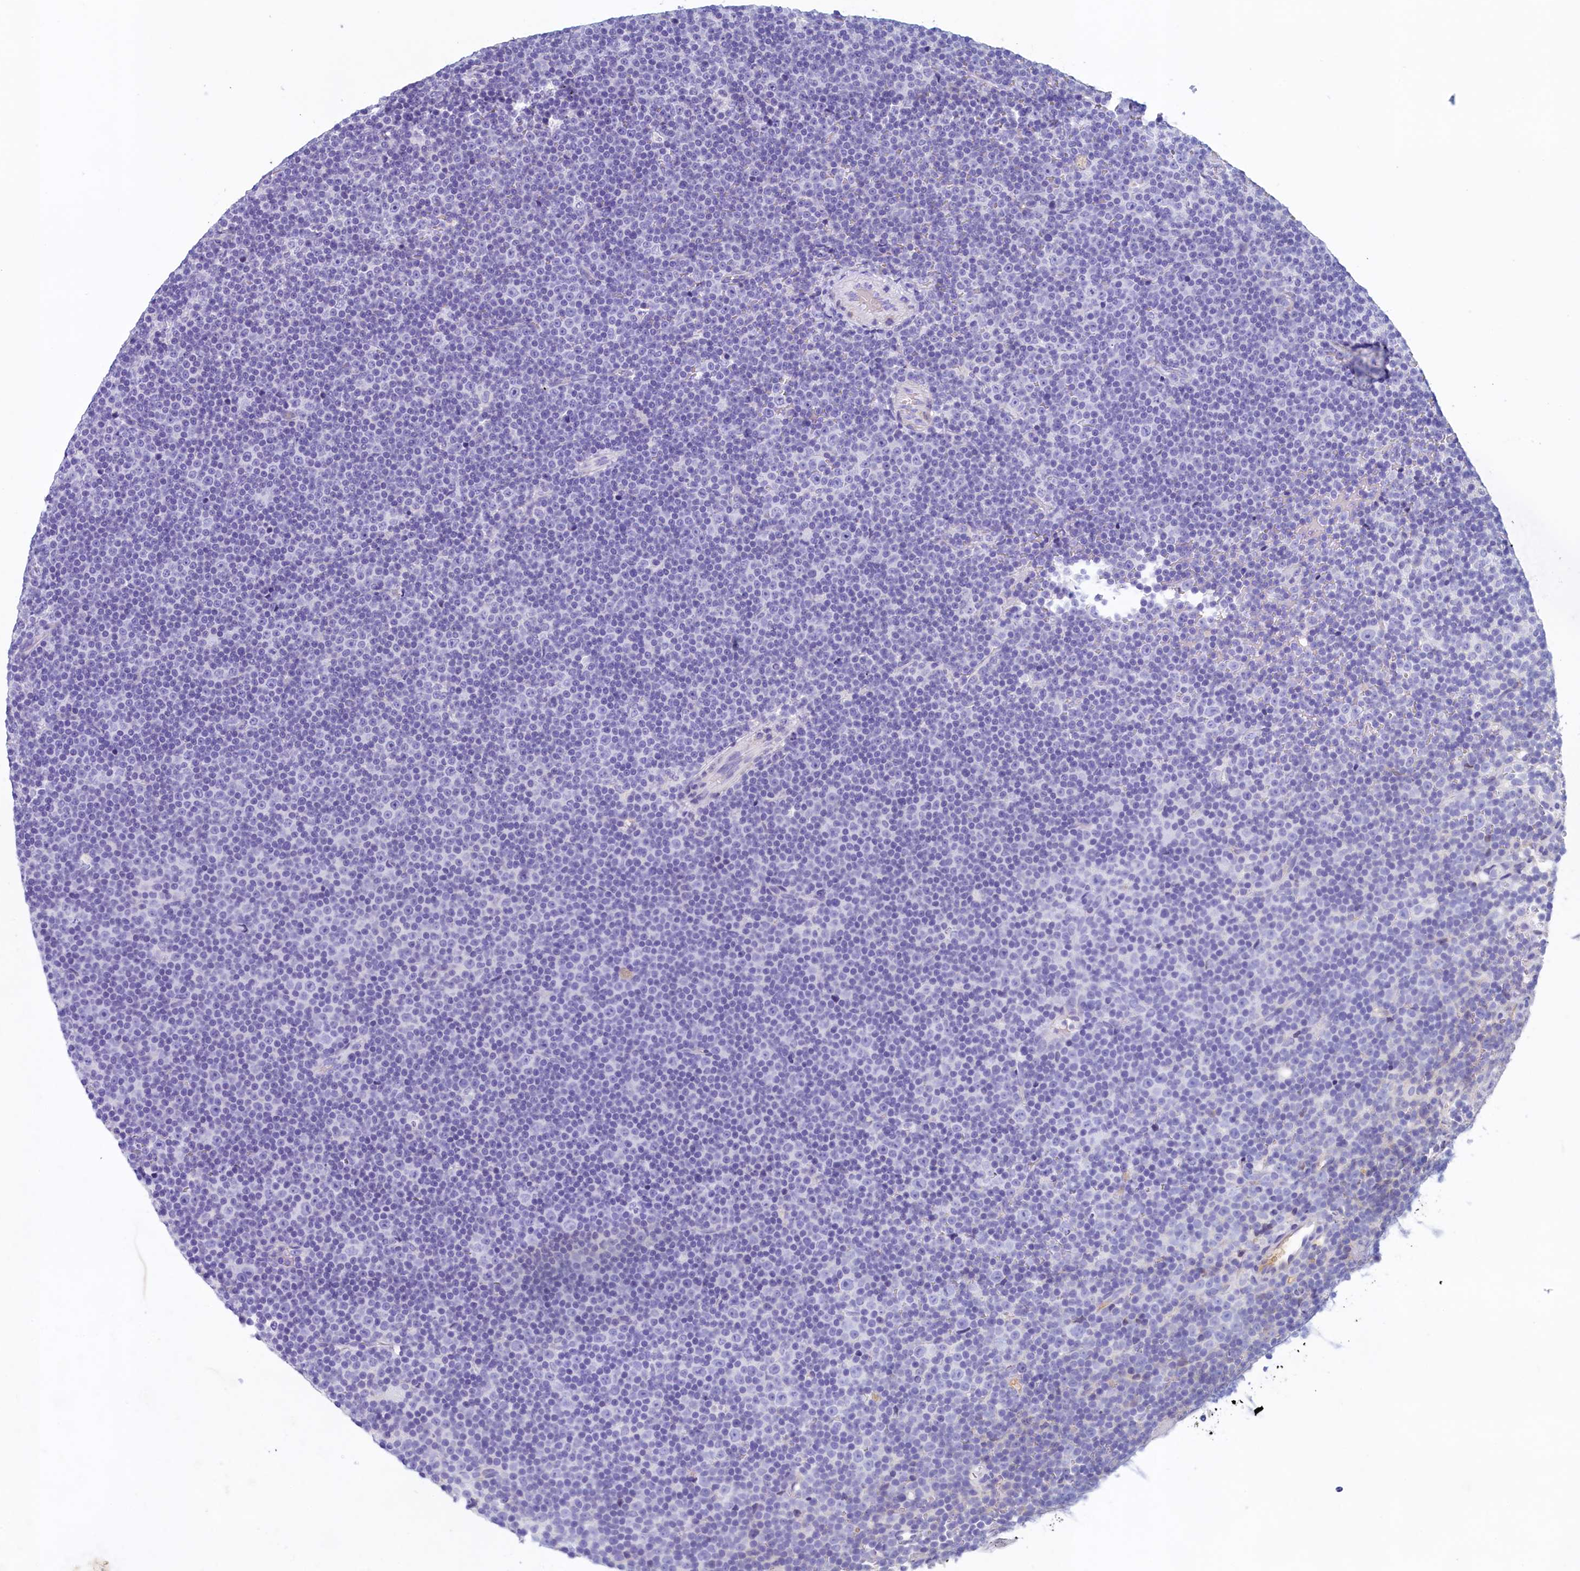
{"staining": {"intensity": "negative", "quantity": "none", "location": "none"}, "tissue": "lymphoma", "cell_type": "Tumor cells", "image_type": "cancer", "snomed": [{"axis": "morphology", "description": "Malignant lymphoma, non-Hodgkin's type, Low grade"}, {"axis": "topography", "description": "Lymph node"}], "caption": "Immunohistochemistry (IHC) photomicrograph of human lymphoma stained for a protein (brown), which reveals no expression in tumor cells.", "gene": "GUCA1C", "patient": {"sex": "female", "age": 67}}